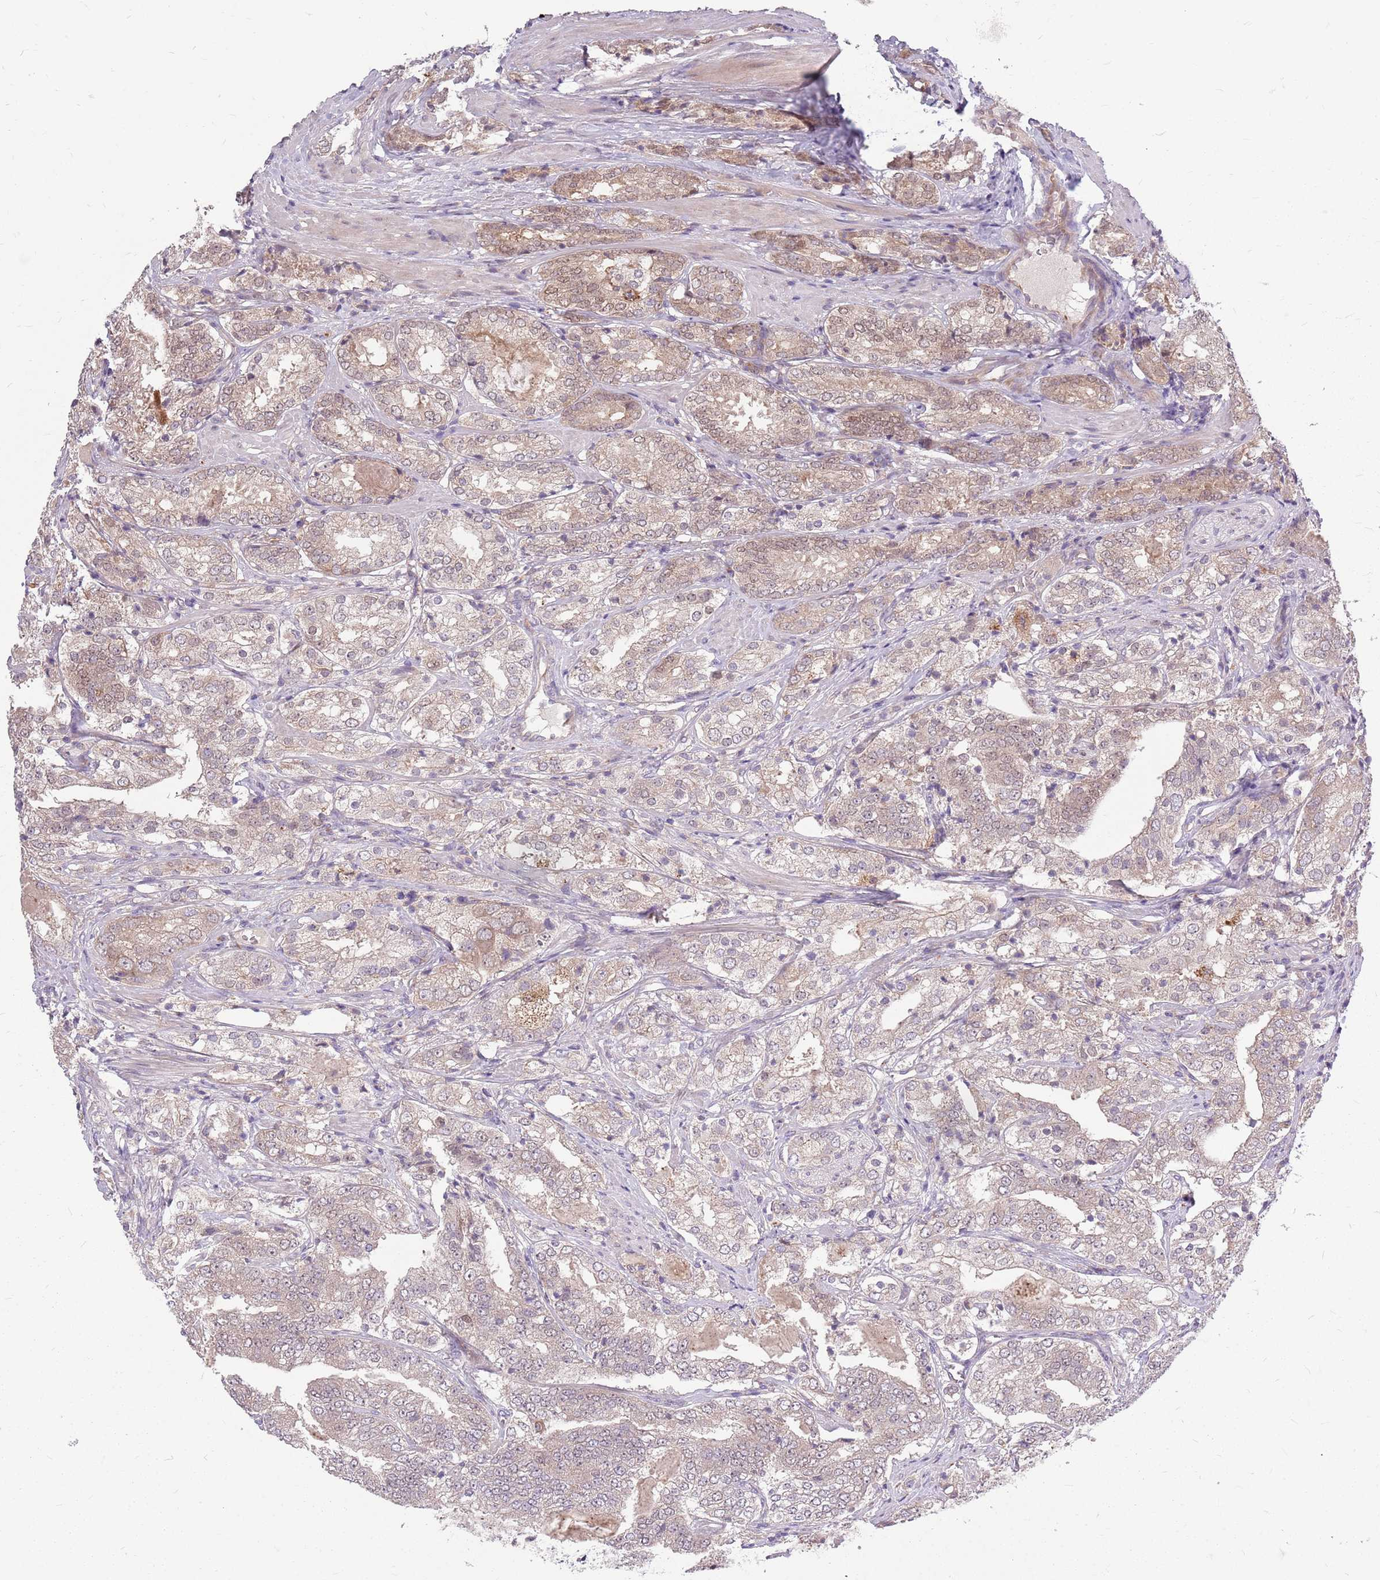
{"staining": {"intensity": "weak", "quantity": "25%-75%", "location": "cytoplasmic/membranous,nuclear"}, "tissue": "prostate cancer", "cell_type": "Tumor cells", "image_type": "cancer", "snomed": [{"axis": "morphology", "description": "Adenocarcinoma, High grade"}, {"axis": "topography", "description": "Prostate"}], "caption": "Prostate adenocarcinoma (high-grade) stained with a brown dye demonstrates weak cytoplasmic/membranous and nuclear positive expression in about 25%-75% of tumor cells.", "gene": "PPP1R27", "patient": {"sex": "male", "age": 63}}